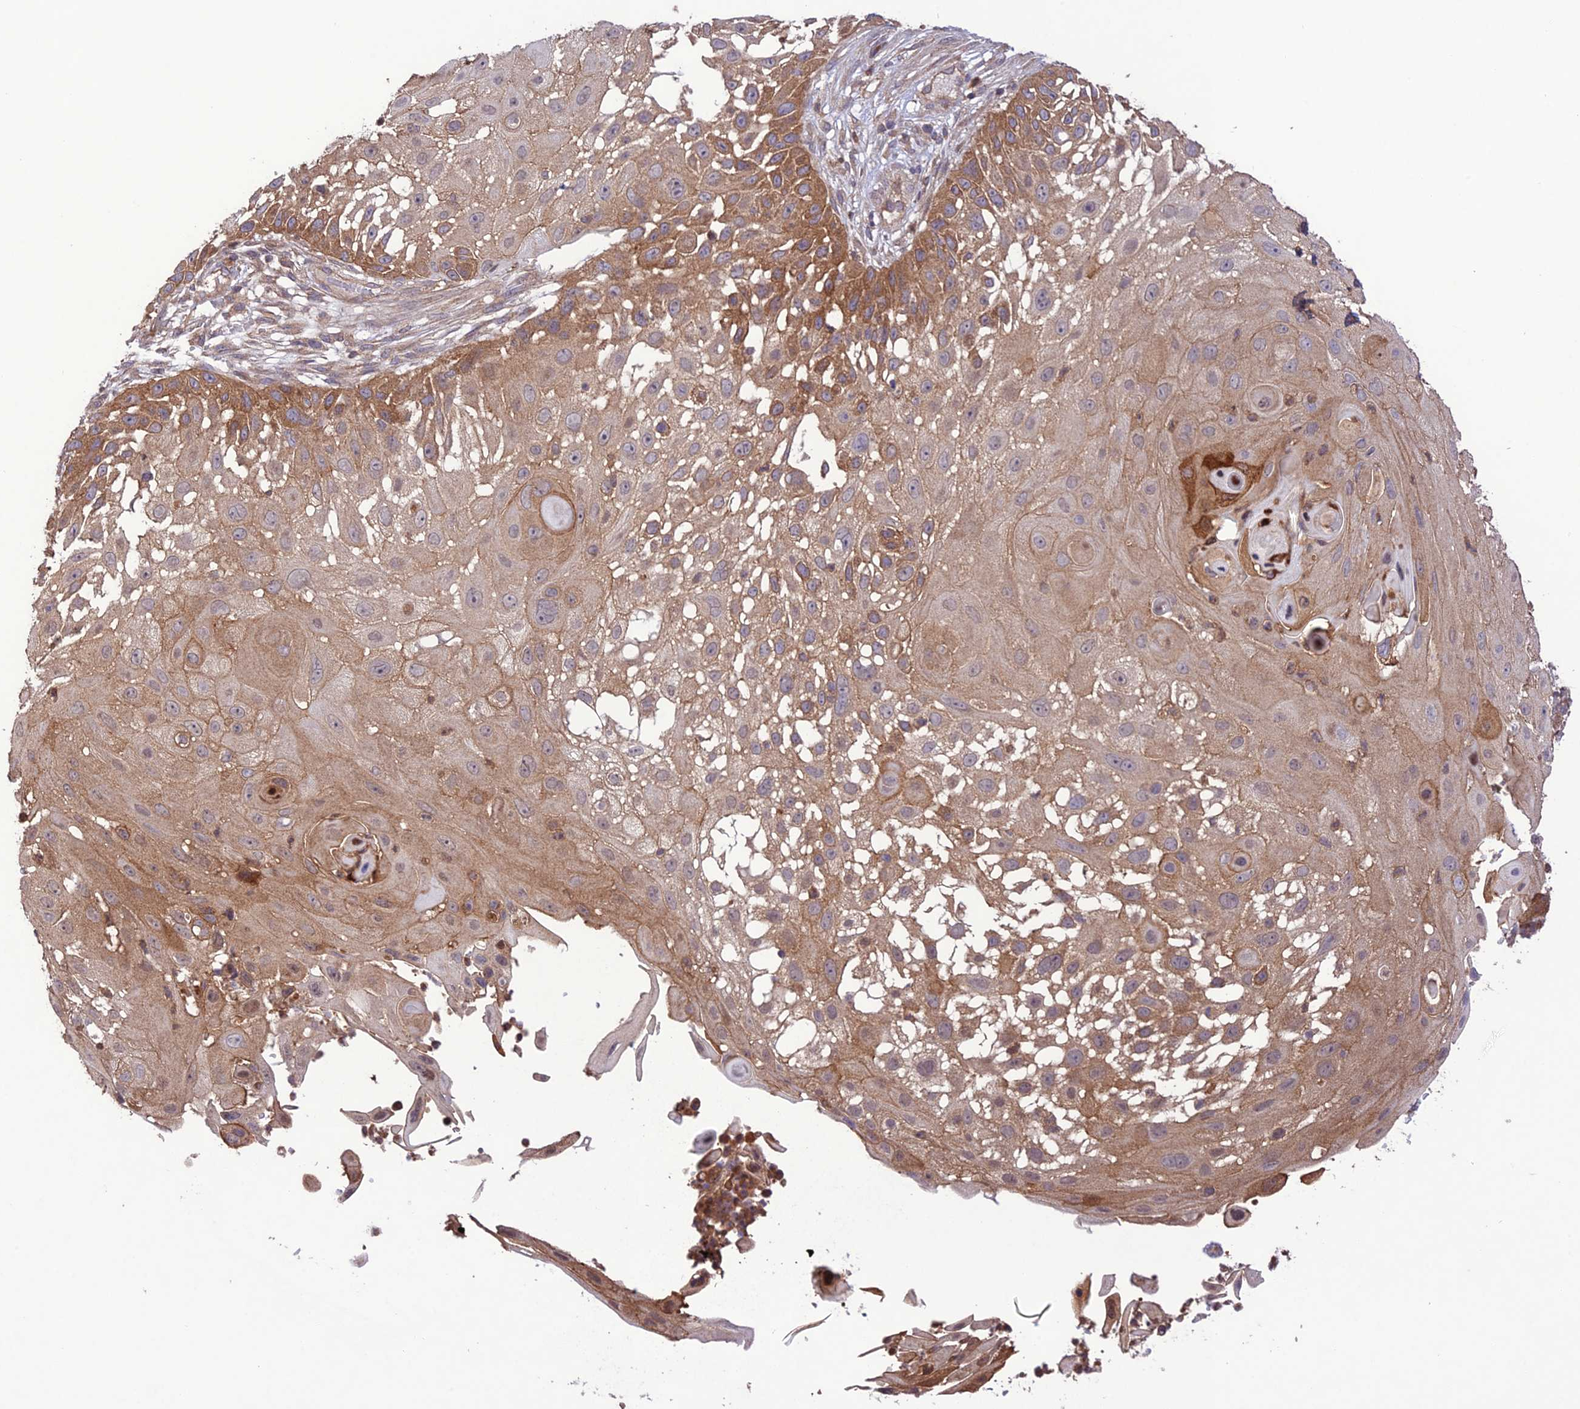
{"staining": {"intensity": "moderate", "quantity": ">75%", "location": "cytoplasmic/membranous"}, "tissue": "skin cancer", "cell_type": "Tumor cells", "image_type": "cancer", "snomed": [{"axis": "morphology", "description": "Squamous cell carcinoma, NOS"}, {"axis": "topography", "description": "Skin"}], "caption": "The immunohistochemical stain shows moderate cytoplasmic/membranous positivity in tumor cells of skin cancer (squamous cell carcinoma) tissue. (Stains: DAB (3,3'-diaminobenzidine) in brown, nuclei in blue, Microscopy: brightfield microscopy at high magnification).", "gene": "FCHSD1", "patient": {"sex": "female", "age": 44}}